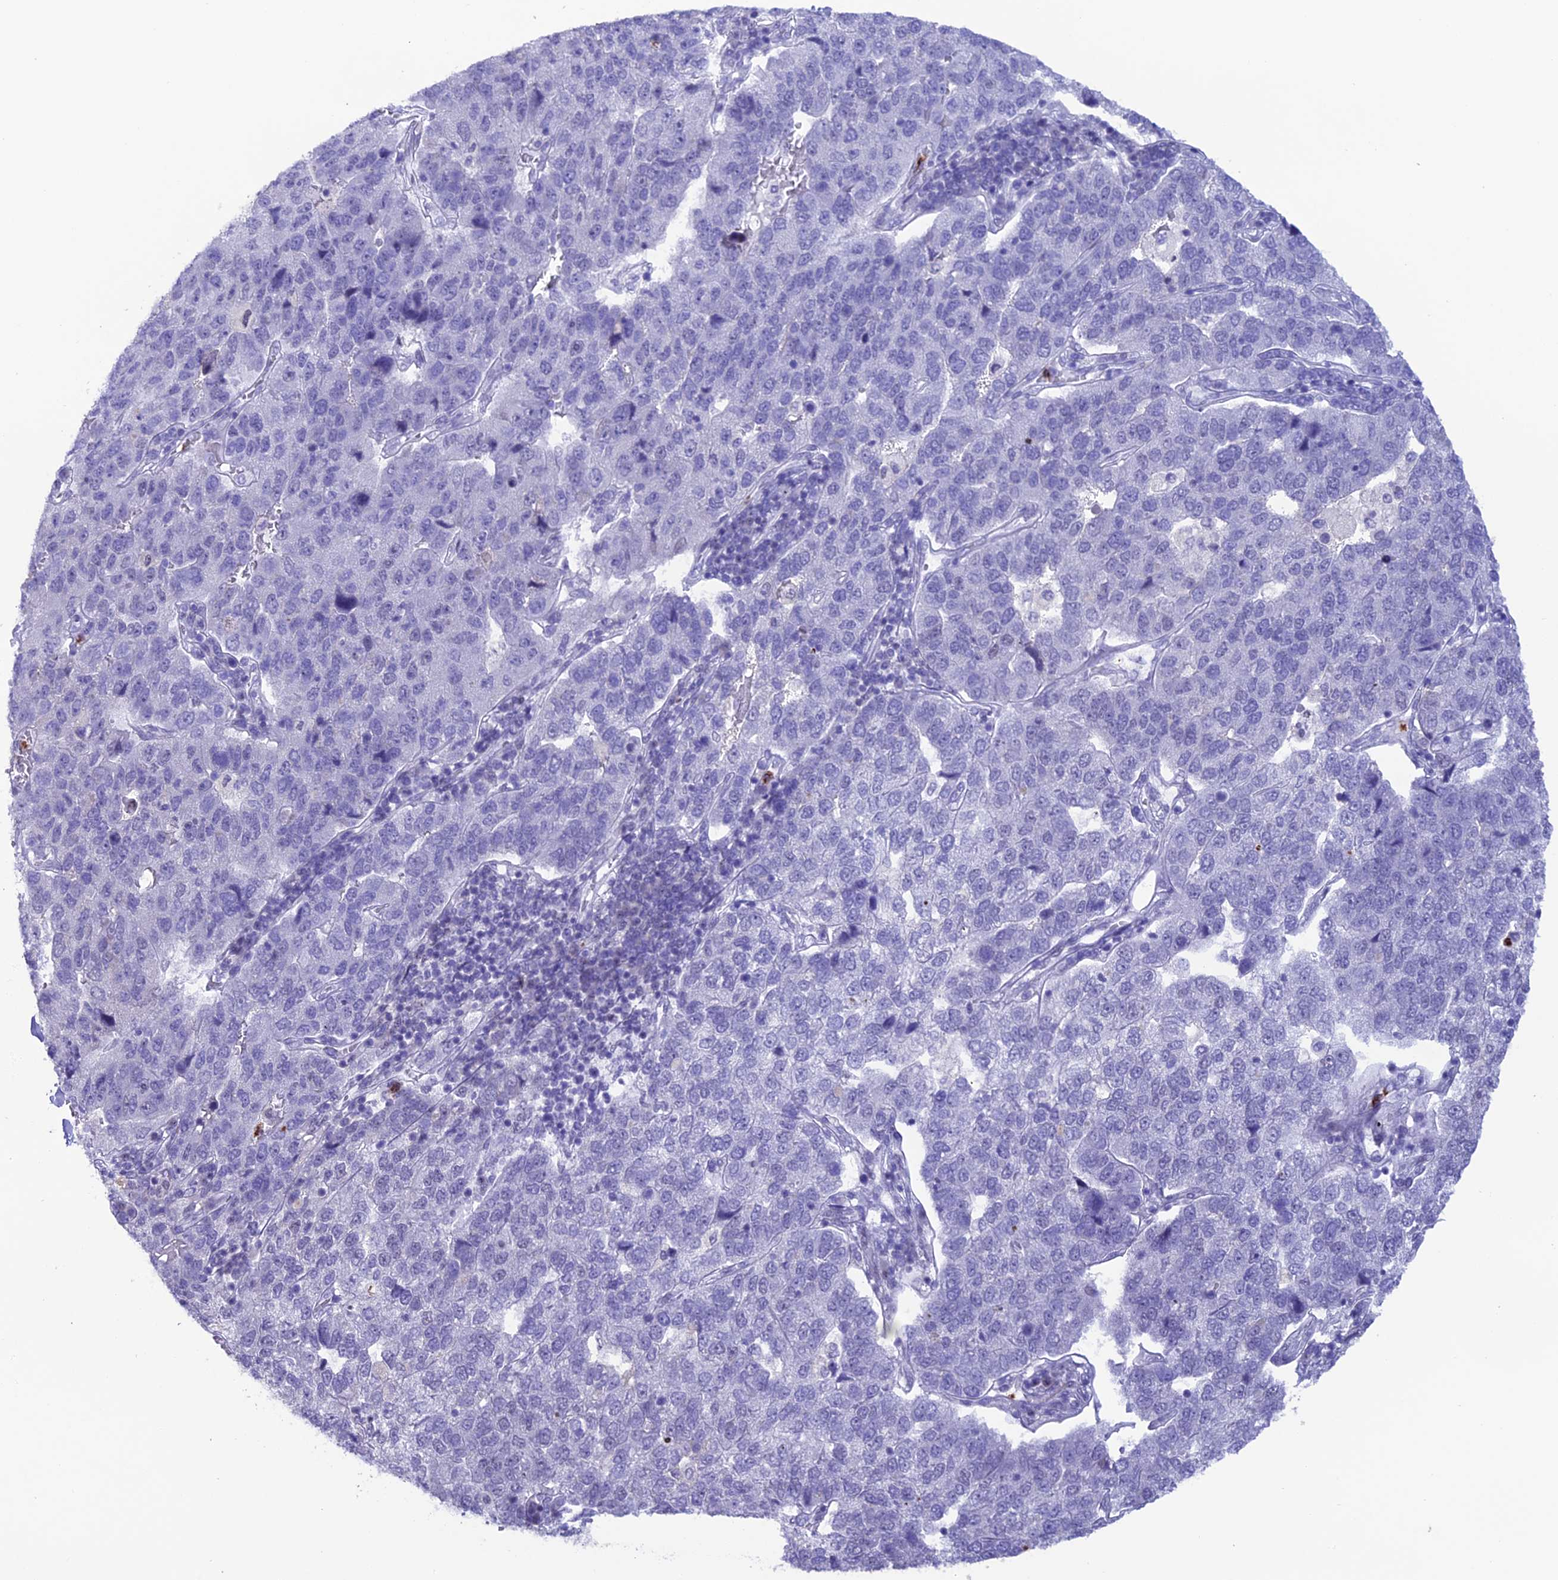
{"staining": {"intensity": "negative", "quantity": "none", "location": "none"}, "tissue": "pancreatic cancer", "cell_type": "Tumor cells", "image_type": "cancer", "snomed": [{"axis": "morphology", "description": "Adenocarcinoma, NOS"}, {"axis": "topography", "description": "Pancreas"}], "caption": "This is an immunohistochemistry (IHC) histopathology image of adenocarcinoma (pancreatic). There is no expression in tumor cells.", "gene": "MFSD2B", "patient": {"sex": "female", "age": 61}}